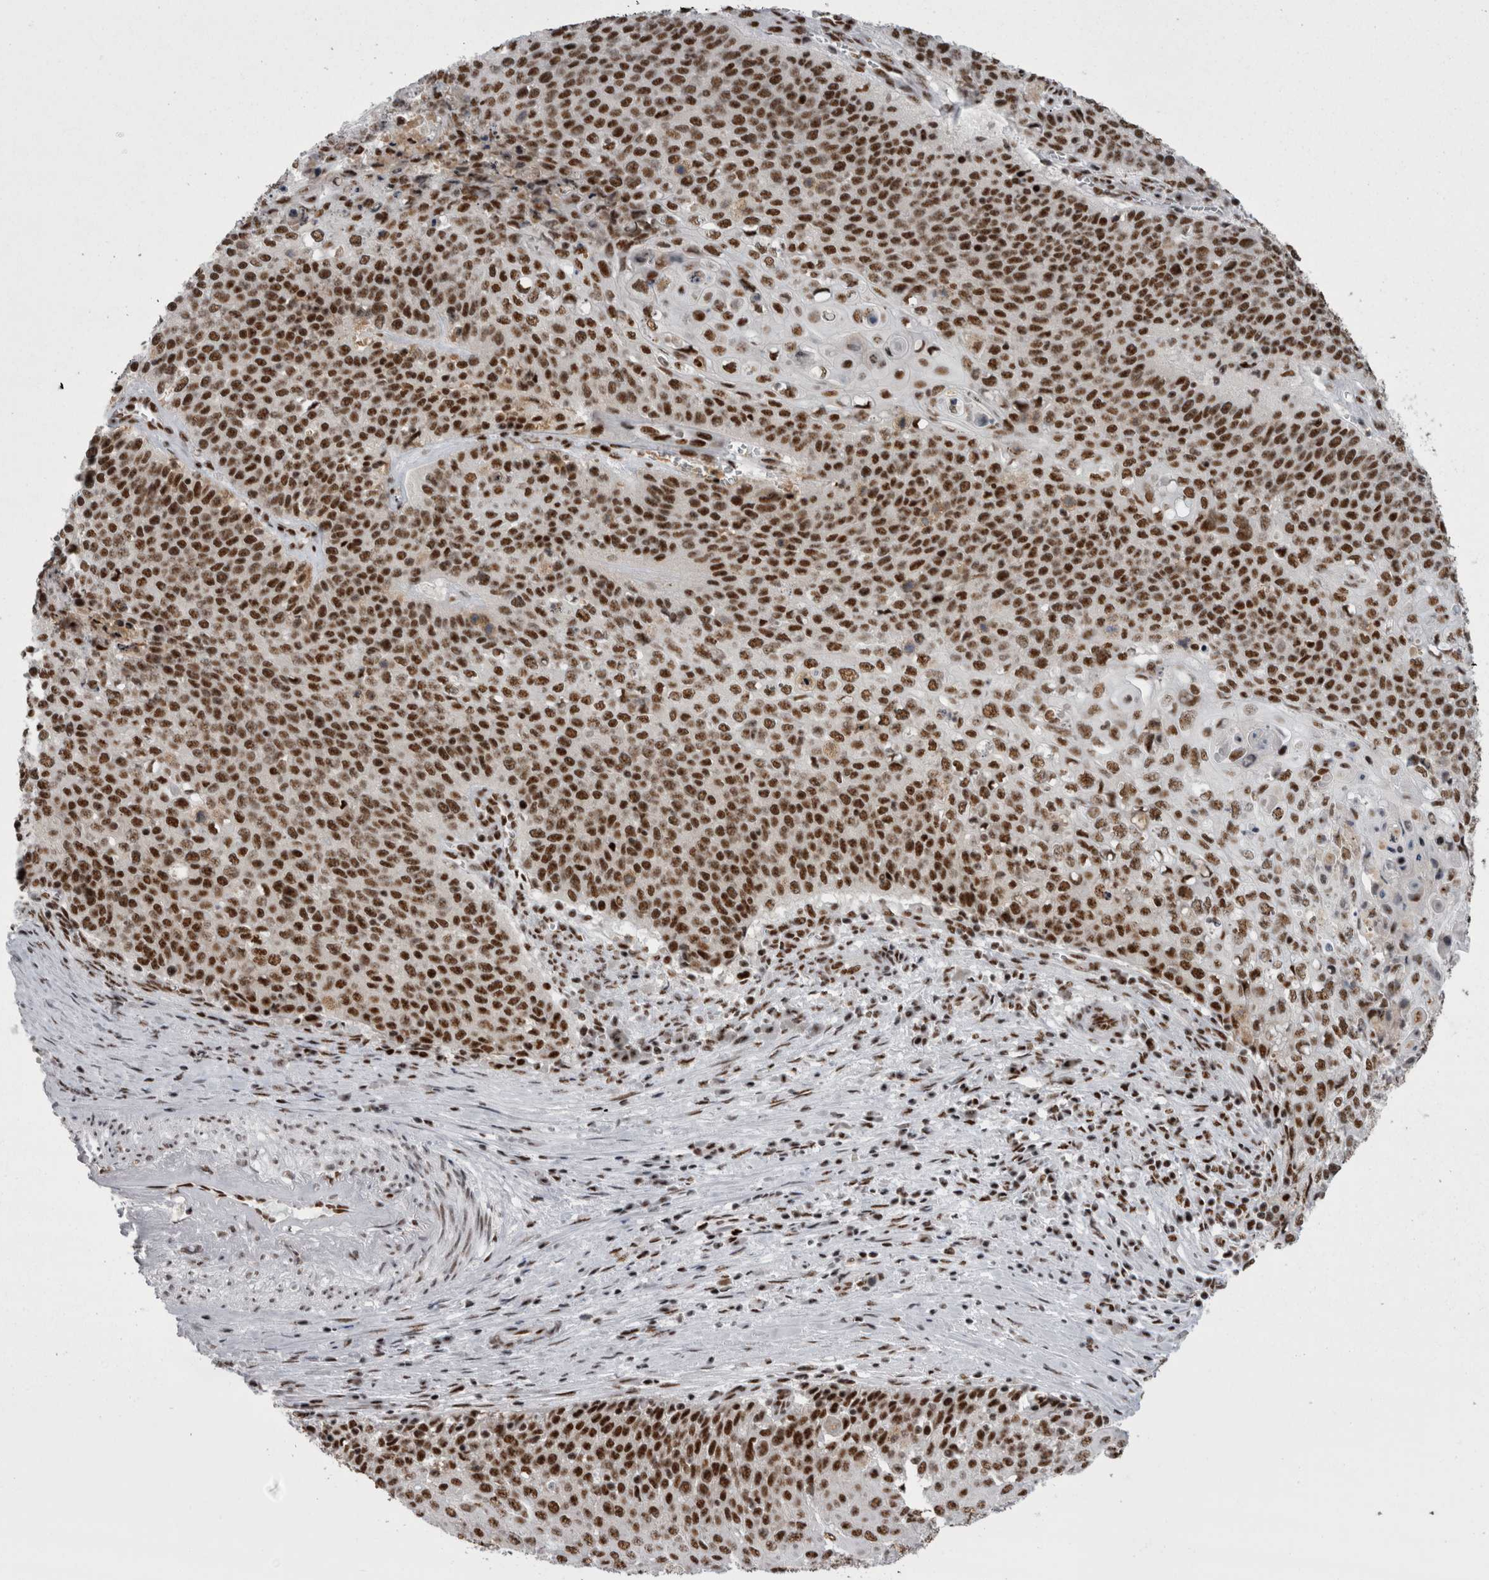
{"staining": {"intensity": "strong", "quantity": ">75%", "location": "nuclear"}, "tissue": "cervical cancer", "cell_type": "Tumor cells", "image_type": "cancer", "snomed": [{"axis": "morphology", "description": "Squamous cell carcinoma, NOS"}, {"axis": "topography", "description": "Cervix"}], "caption": "The immunohistochemical stain labels strong nuclear expression in tumor cells of cervical squamous cell carcinoma tissue. Ihc stains the protein in brown and the nuclei are stained blue.", "gene": "SNRNP40", "patient": {"sex": "female", "age": 39}}